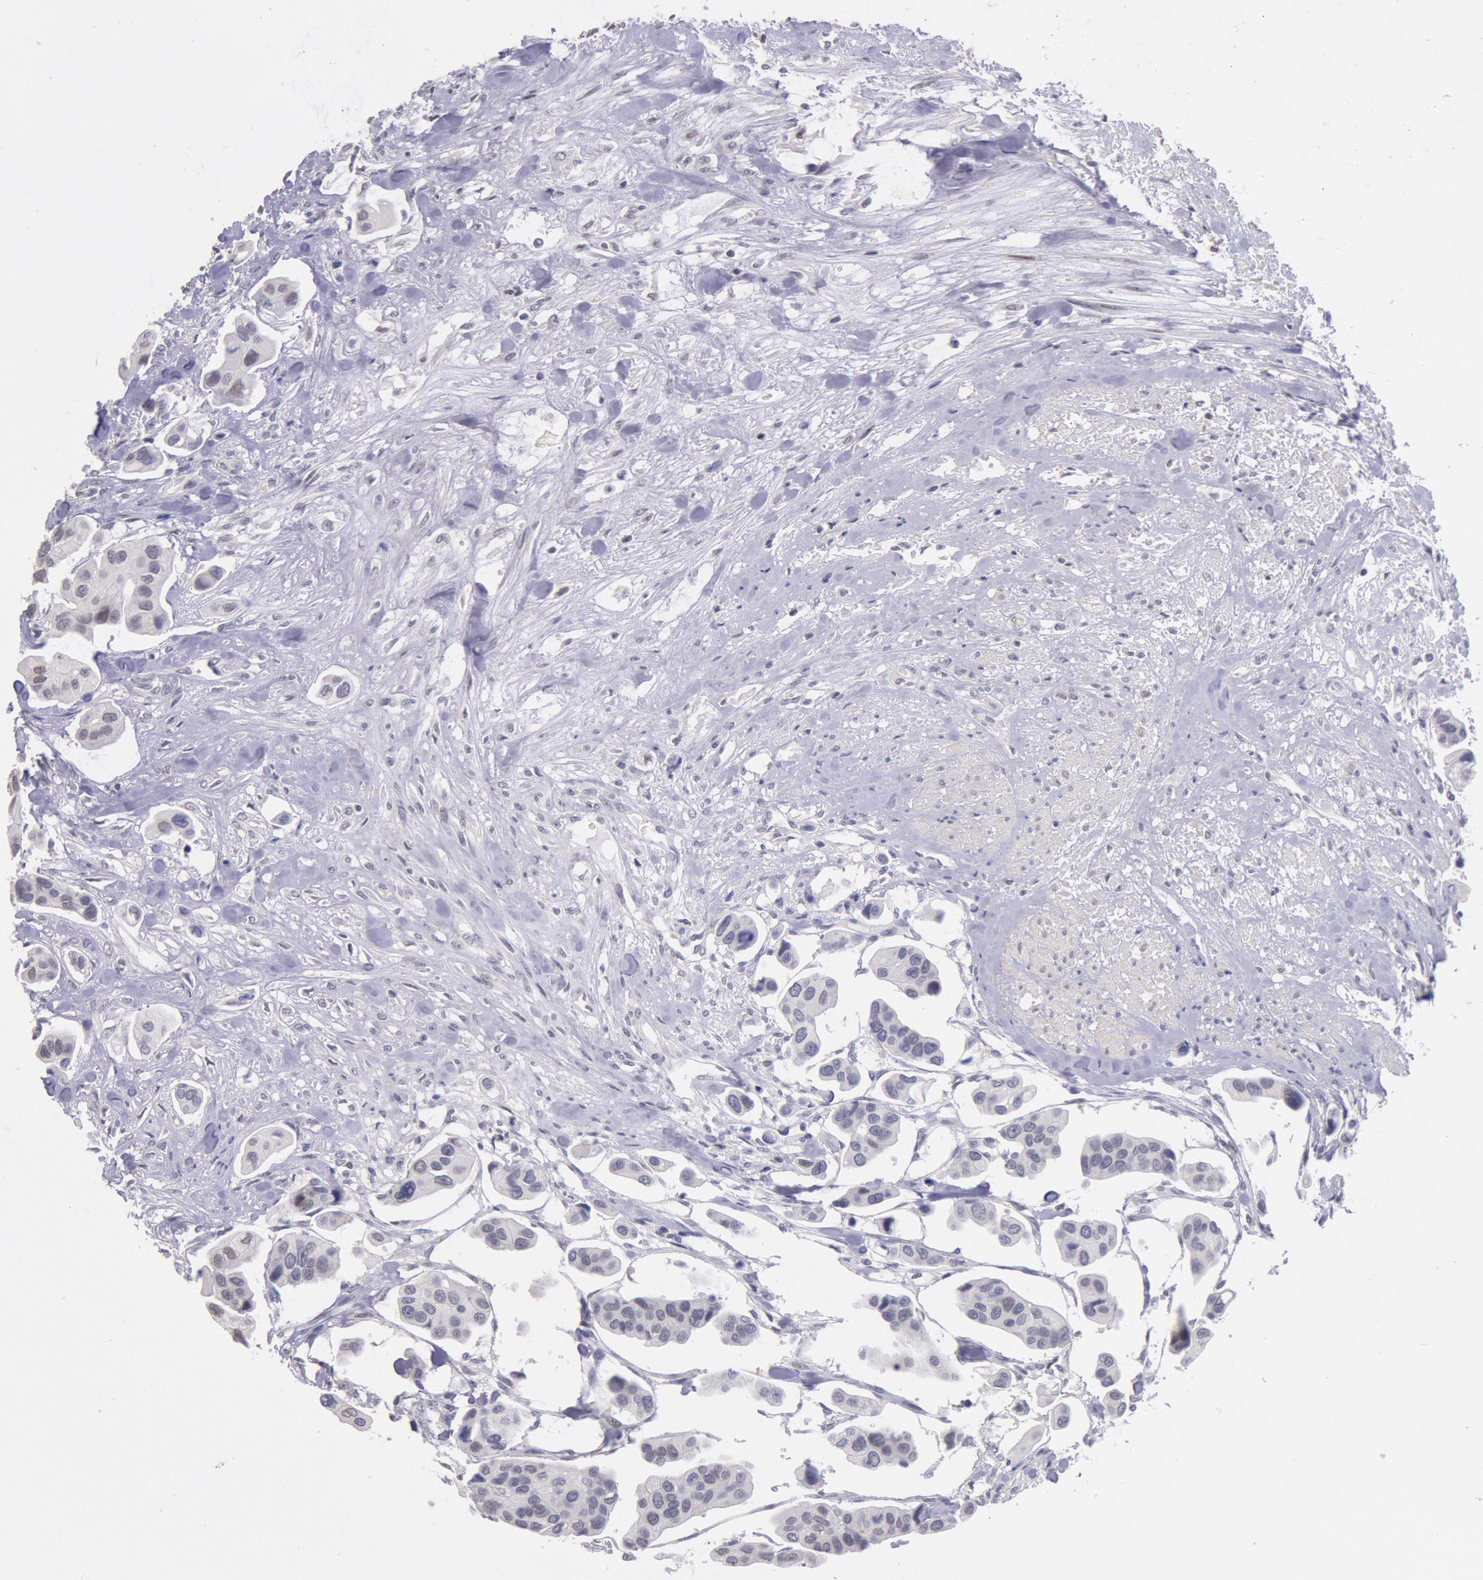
{"staining": {"intensity": "negative", "quantity": "none", "location": "none"}, "tissue": "urothelial cancer", "cell_type": "Tumor cells", "image_type": "cancer", "snomed": [{"axis": "morphology", "description": "Adenocarcinoma, NOS"}, {"axis": "topography", "description": "Urinary bladder"}], "caption": "Protein analysis of adenocarcinoma demonstrates no significant staining in tumor cells.", "gene": "MYH7", "patient": {"sex": "male", "age": 61}}